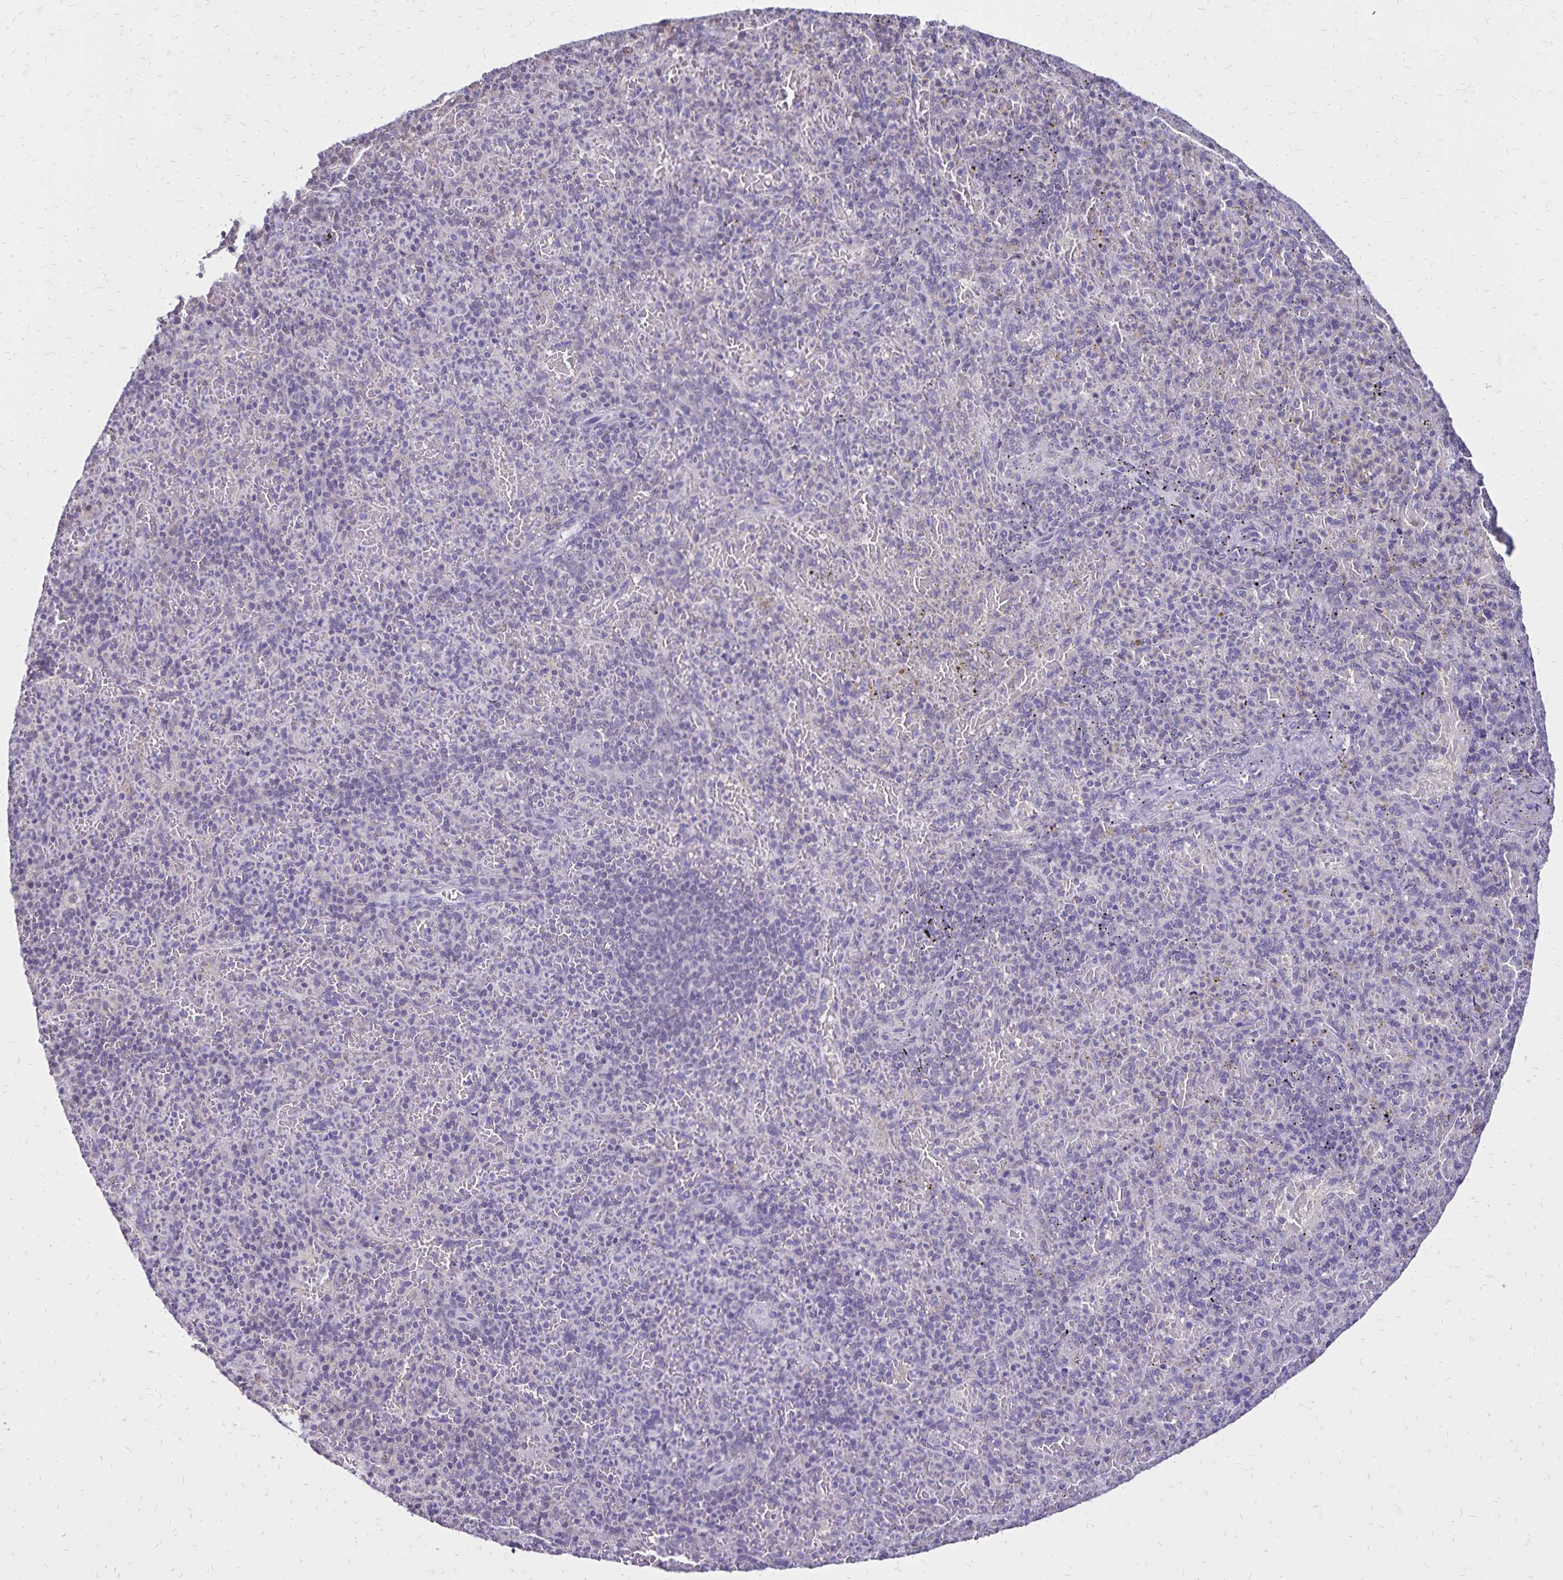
{"staining": {"intensity": "negative", "quantity": "none", "location": "none"}, "tissue": "spleen", "cell_type": "Cells in red pulp", "image_type": "normal", "snomed": [{"axis": "morphology", "description": "Normal tissue, NOS"}, {"axis": "topography", "description": "Spleen"}], "caption": "Human spleen stained for a protein using immunohistochemistry (IHC) reveals no positivity in cells in red pulp.", "gene": "SH3GL3", "patient": {"sex": "female", "age": 74}}